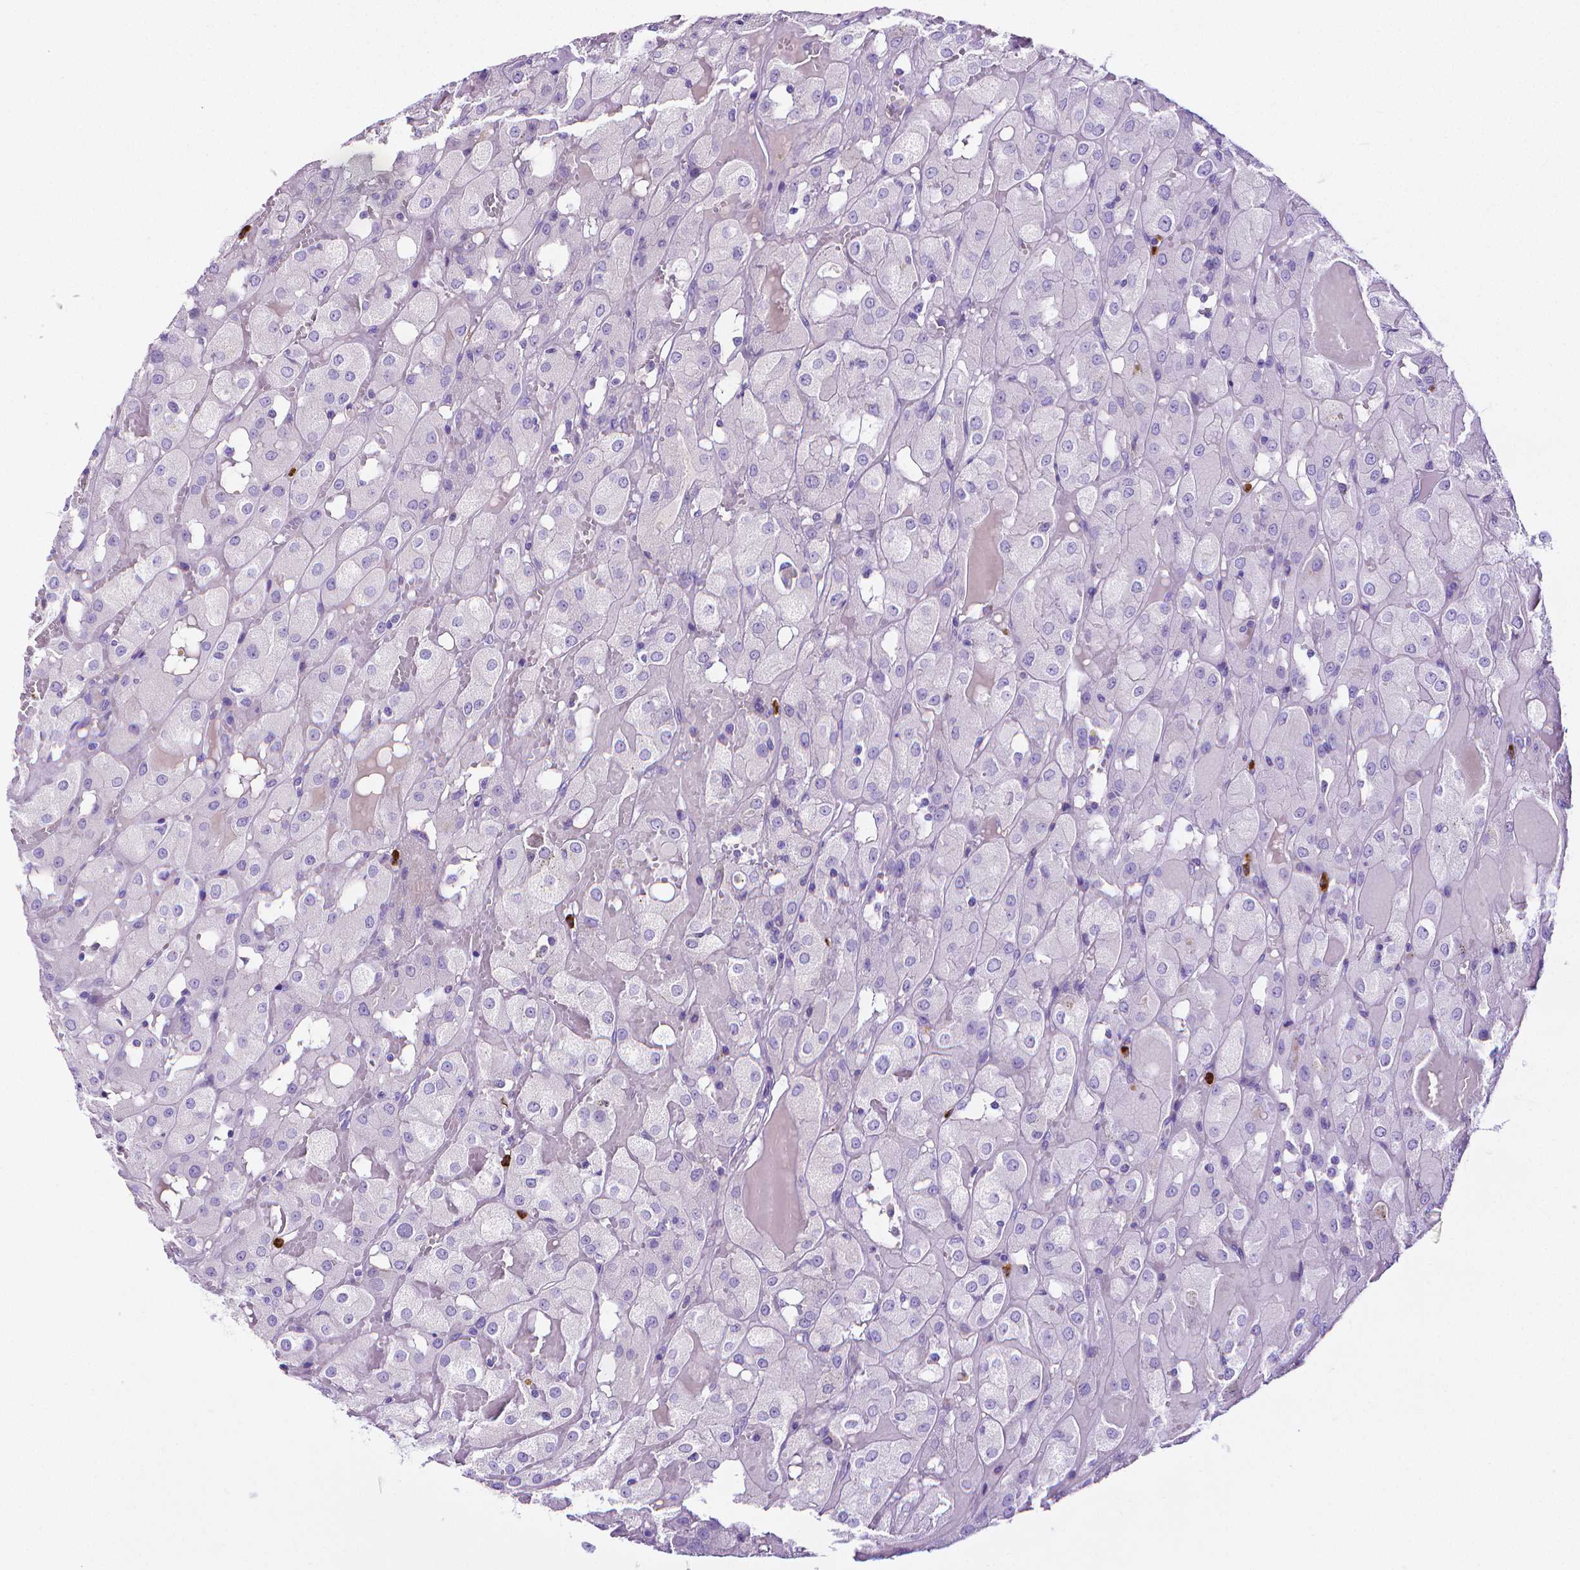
{"staining": {"intensity": "negative", "quantity": "none", "location": "none"}, "tissue": "renal cancer", "cell_type": "Tumor cells", "image_type": "cancer", "snomed": [{"axis": "morphology", "description": "Adenocarcinoma, NOS"}, {"axis": "topography", "description": "Kidney"}], "caption": "Image shows no significant protein staining in tumor cells of adenocarcinoma (renal).", "gene": "MMP9", "patient": {"sex": "male", "age": 72}}